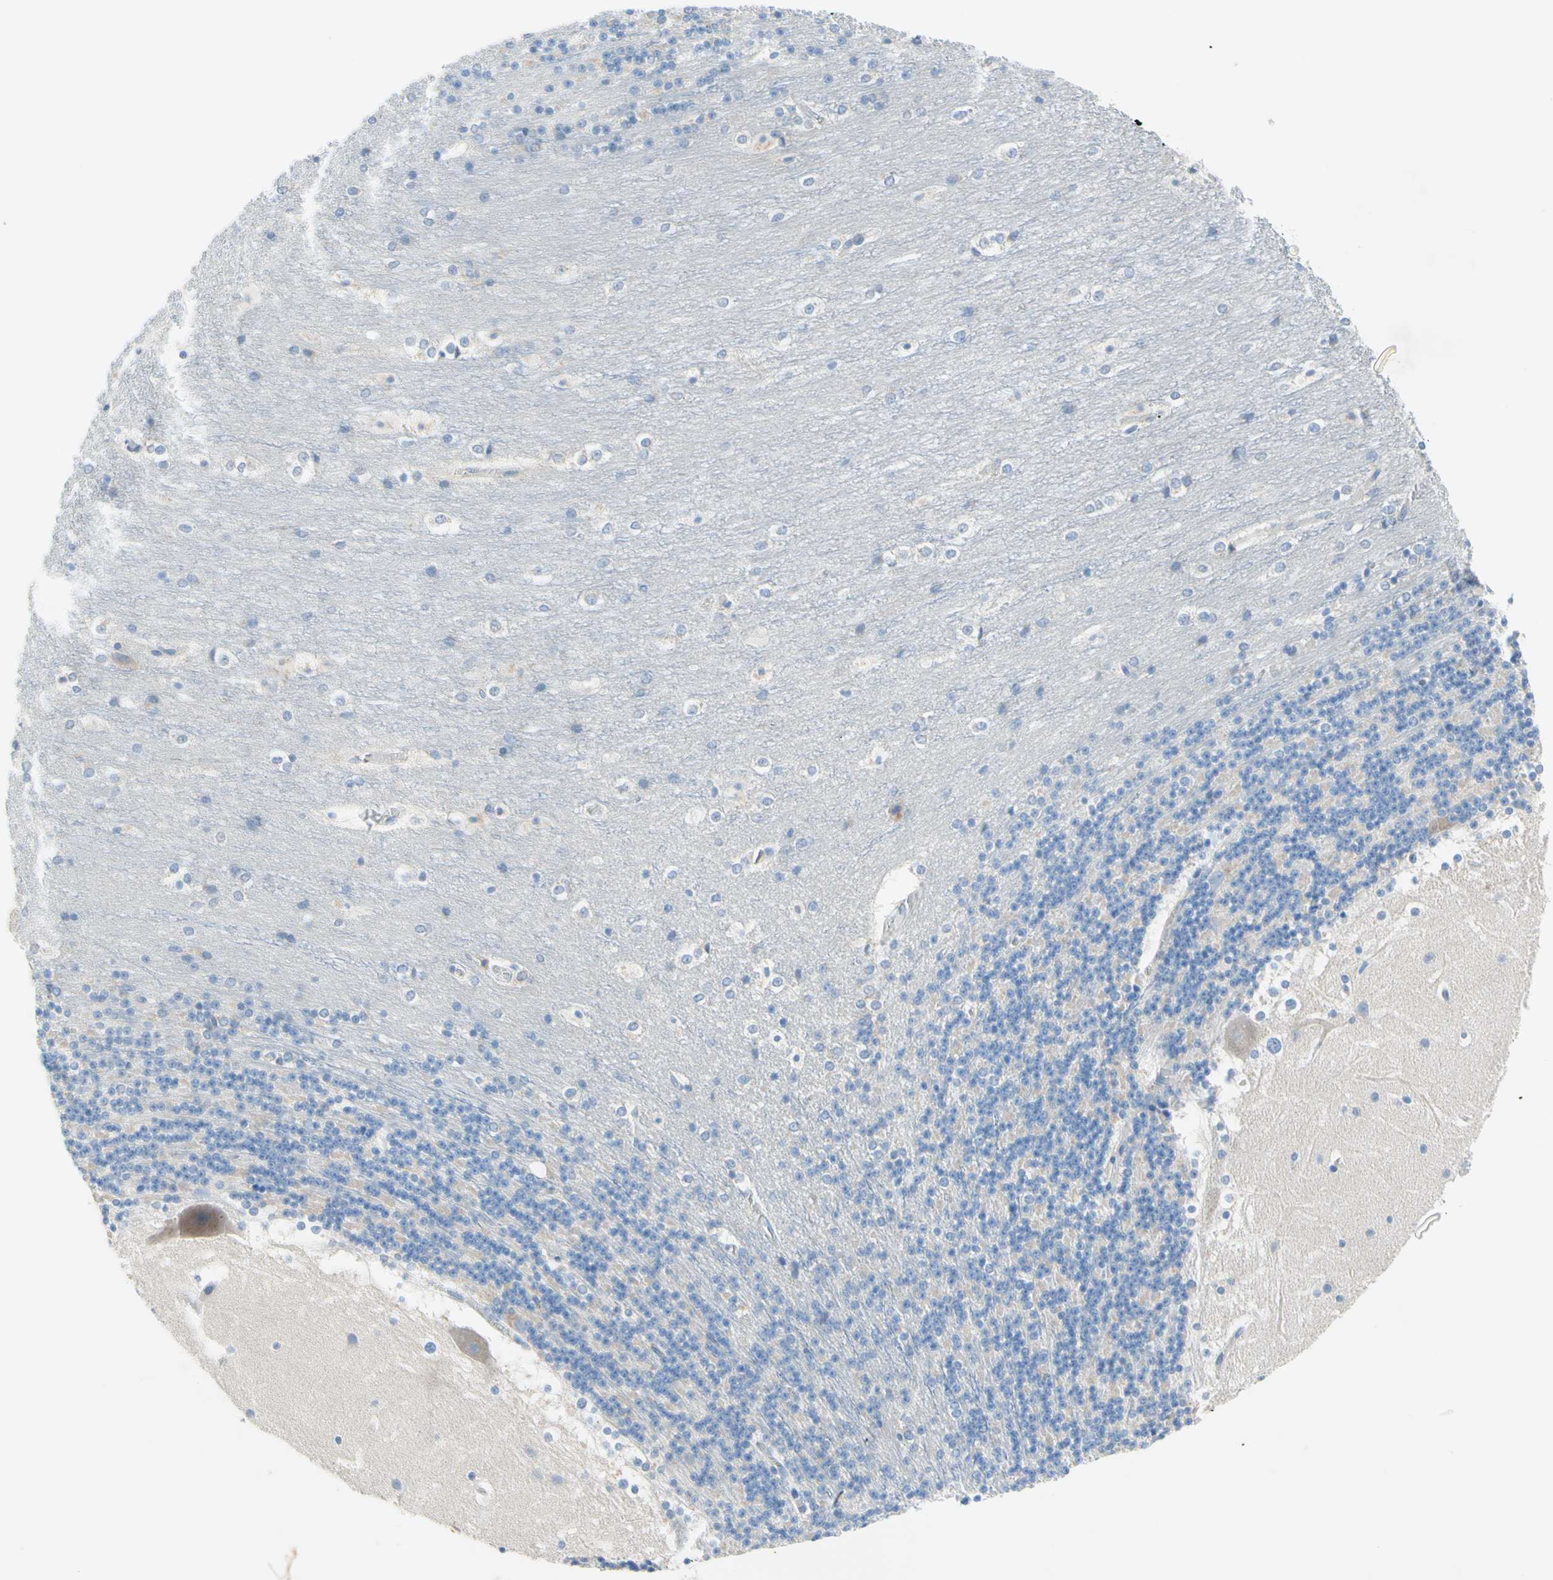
{"staining": {"intensity": "negative", "quantity": "none", "location": "none"}, "tissue": "cerebellum", "cell_type": "Cells in granular layer", "image_type": "normal", "snomed": [{"axis": "morphology", "description": "Normal tissue, NOS"}, {"axis": "topography", "description": "Cerebellum"}], "caption": "This is a histopathology image of immunohistochemistry (IHC) staining of unremarkable cerebellum, which shows no staining in cells in granular layer.", "gene": "MFF", "patient": {"sex": "female", "age": 19}}